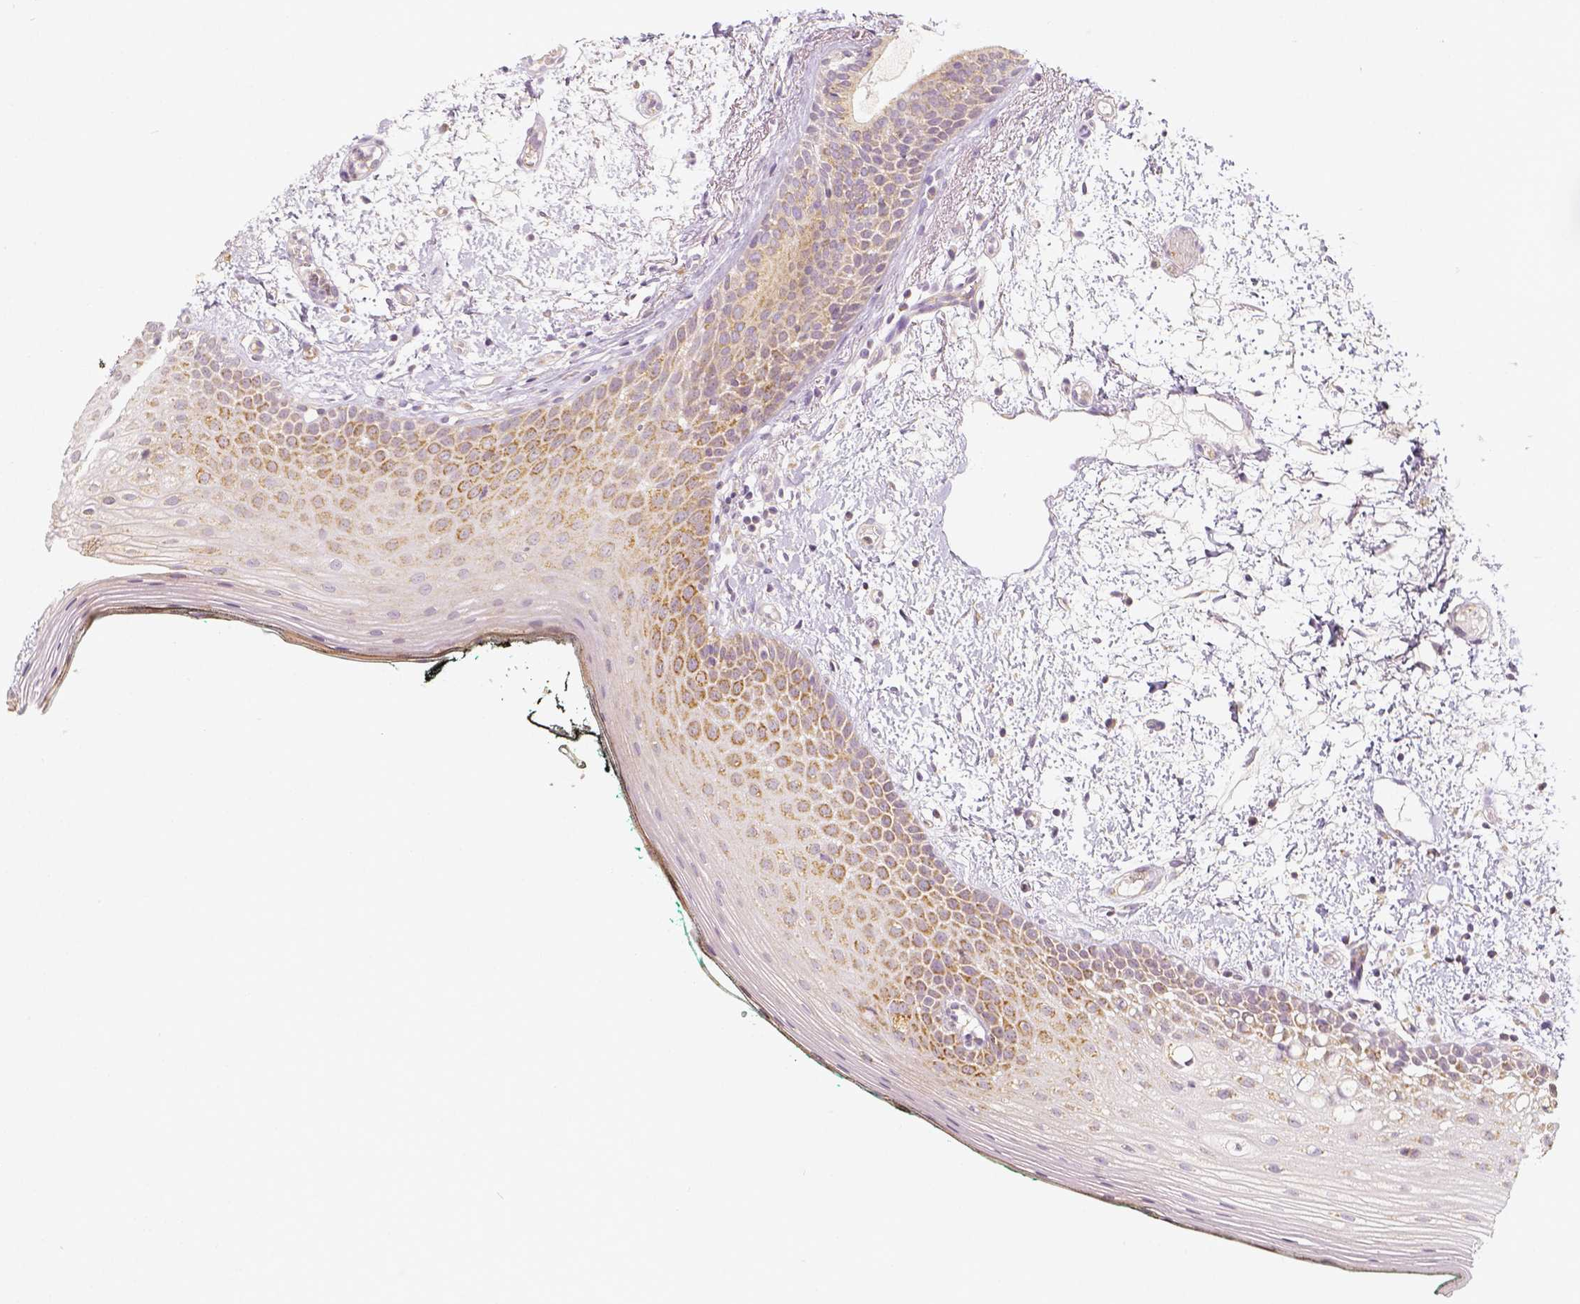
{"staining": {"intensity": "moderate", "quantity": ">75%", "location": "cytoplasmic/membranous"}, "tissue": "oral mucosa", "cell_type": "Squamous epithelial cells", "image_type": "normal", "snomed": [{"axis": "morphology", "description": "Normal tissue, NOS"}, {"axis": "topography", "description": "Oral tissue"}], "caption": "Protein staining displays moderate cytoplasmic/membranous expression in about >75% of squamous epithelial cells in unremarkable oral mucosa.", "gene": "PGAM5", "patient": {"sex": "female", "age": 83}}